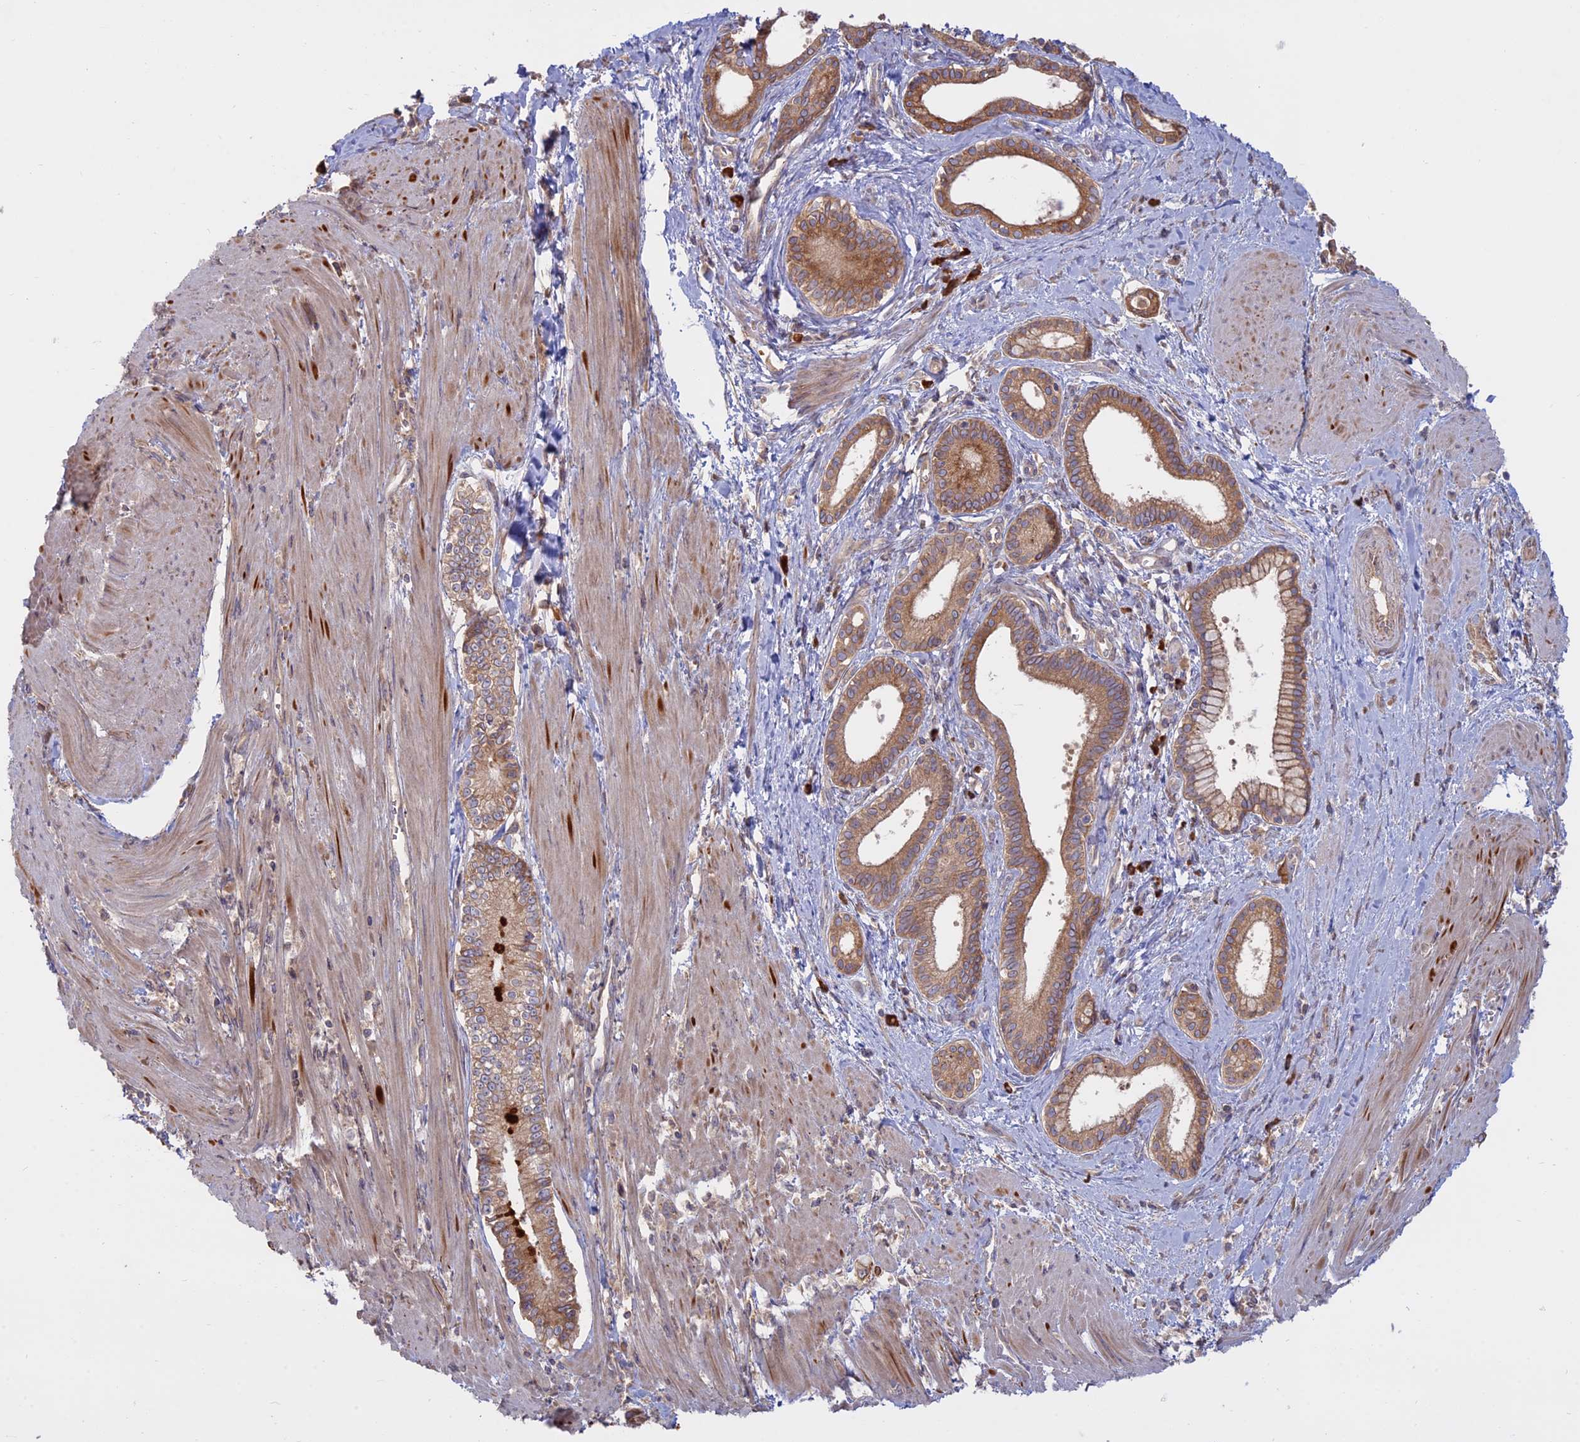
{"staining": {"intensity": "moderate", "quantity": ">75%", "location": "cytoplasmic/membranous"}, "tissue": "pancreatic cancer", "cell_type": "Tumor cells", "image_type": "cancer", "snomed": [{"axis": "morphology", "description": "Adenocarcinoma, NOS"}, {"axis": "topography", "description": "Pancreas"}], "caption": "Immunohistochemical staining of human pancreatic cancer (adenocarcinoma) shows medium levels of moderate cytoplasmic/membranous positivity in about >75% of tumor cells.", "gene": "TMEM208", "patient": {"sex": "male", "age": 78}}